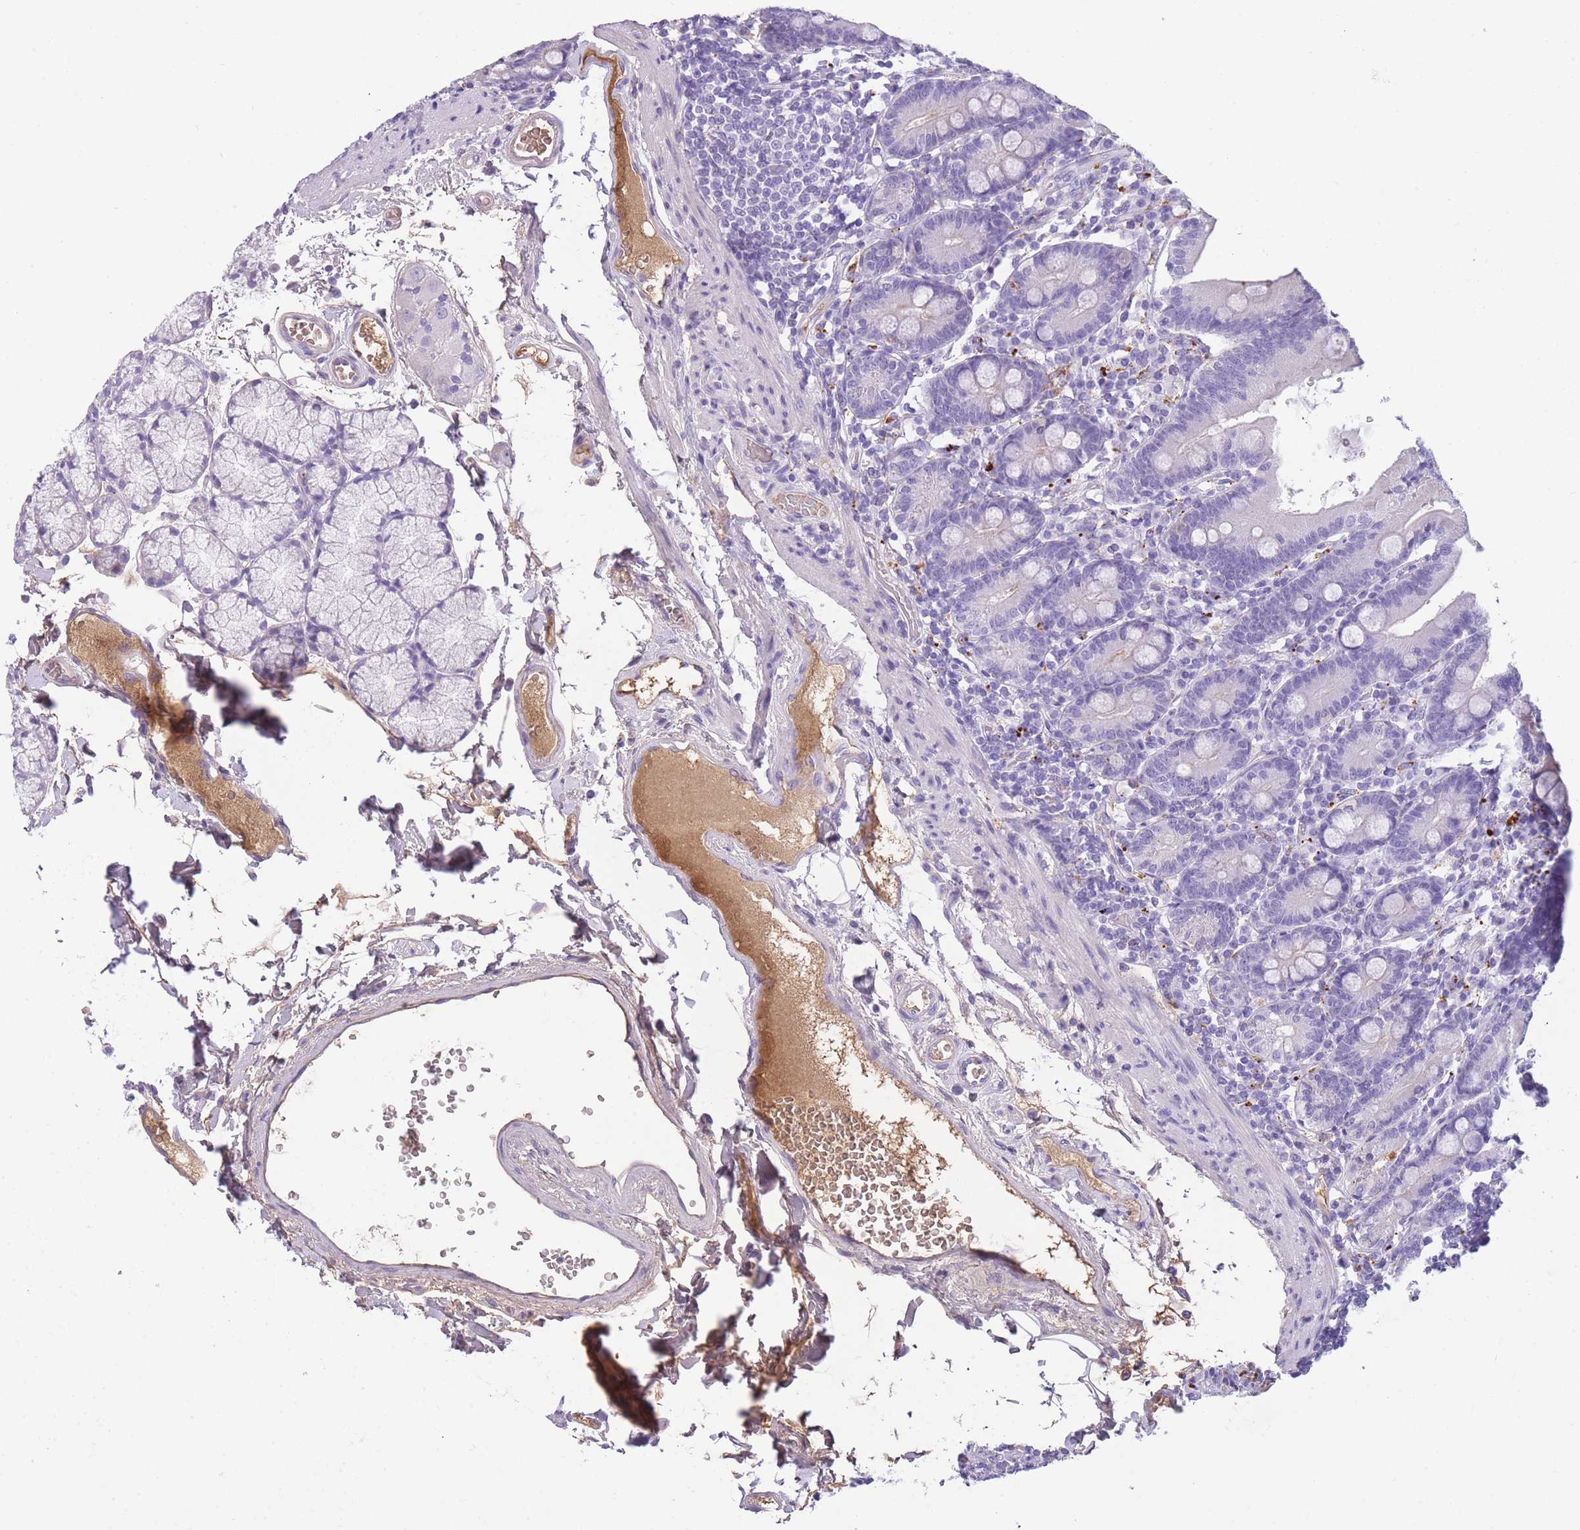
{"staining": {"intensity": "weak", "quantity": "<25%", "location": "cytoplasmic/membranous"}, "tissue": "duodenum", "cell_type": "Glandular cells", "image_type": "normal", "snomed": [{"axis": "morphology", "description": "Normal tissue, NOS"}, {"axis": "topography", "description": "Duodenum"}], "caption": "The IHC photomicrograph has no significant positivity in glandular cells of duodenum.", "gene": "GNAT1", "patient": {"sex": "female", "age": 67}}